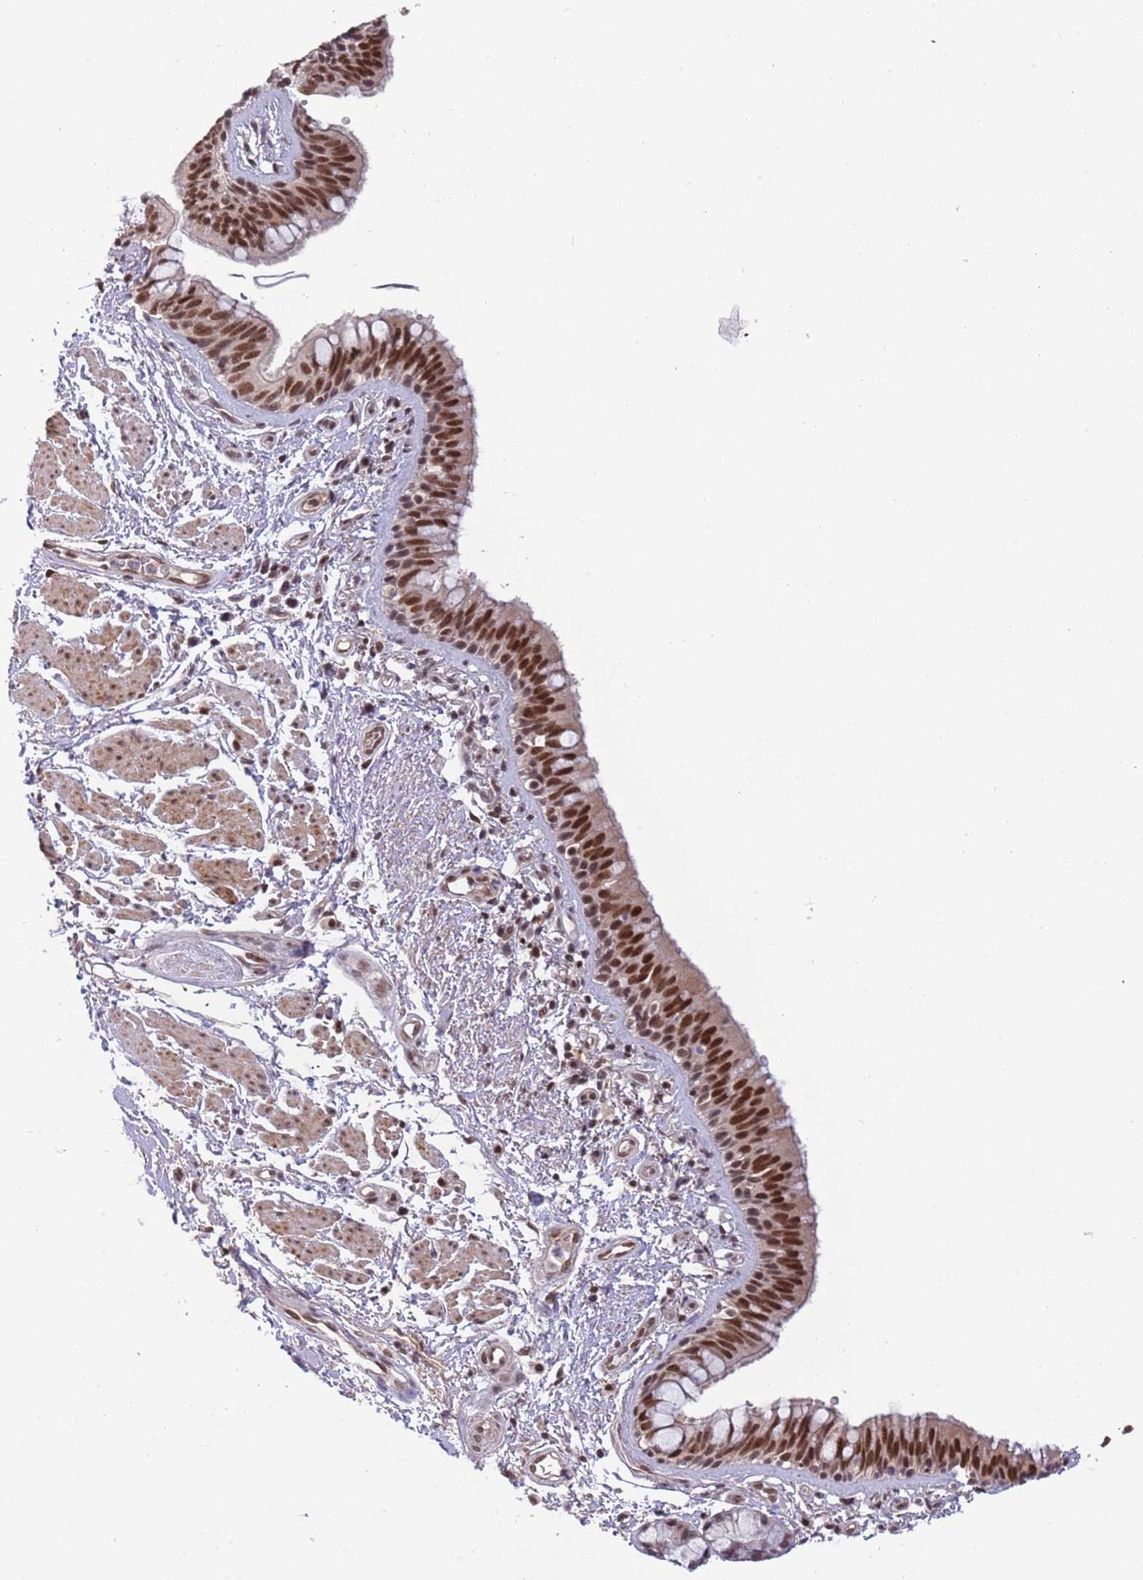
{"staining": {"intensity": "strong", "quantity": ">75%", "location": "nuclear"}, "tissue": "bronchus", "cell_type": "Respiratory epithelial cells", "image_type": "normal", "snomed": [{"axis": "morphology", "description": "Normal tissue, NOS"}, {"axis": "morphology", "description": "Neoplasm, uncertain whether benign or malignant"}, {"axis": "topography", "description": "Bronchus"}, {"axis": "topography", "description": "Lung"}], "caption": "Immunohistochemical staining of normal bronchus exhibits high levels of strong nuclear staining in approximately >75% of respiratory epithelial cells. (DAB (3,3'-diaminobenzidine) = brown stain, brightfield microscopy at high magnification).", "gene": "ZBTB7A", "patient": {"sex": "male", "age": 55}}